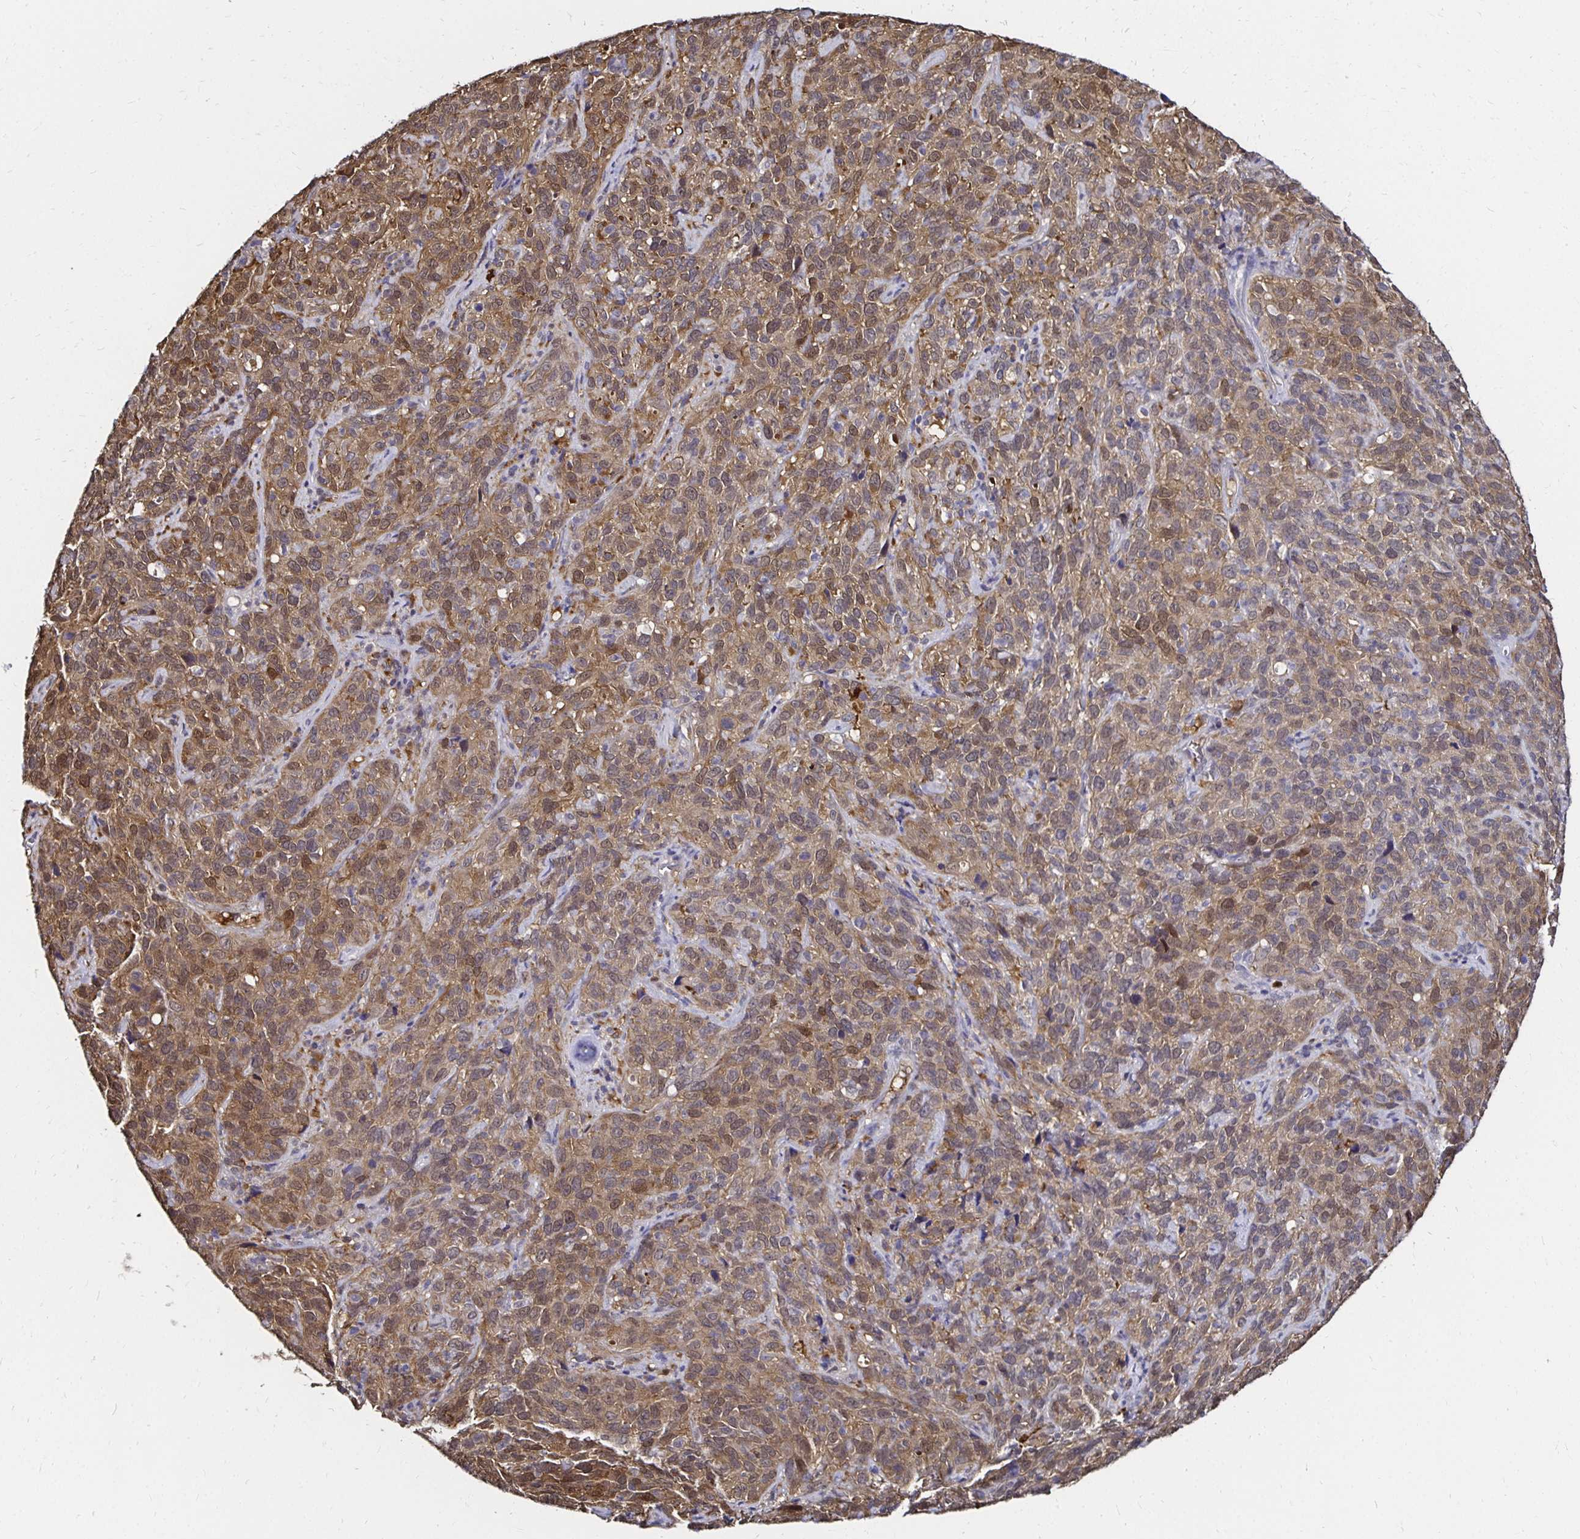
{"staining": {"intensity": "moderate", "quantity": ">75%", "location": "cytoplasmic/membranous"}, "tissue": "cervical cancer", "cell_type": "Tumor cells", "image_type": "cancer", "snomed": [{"axis": "morphology", "description": "Squamous cell carcinoma, NOS"}, {"axis": "topography", "description": "Cervix"}], "caption": "A histopathology image showing moderate cytoplasmic/membranous staining in approximately >75% of tumor cells in cervical cancer, as visualized by brown immunohistochemical staining.", "gene": "TXN", "patient": {"sex": "female", "age": 51}}